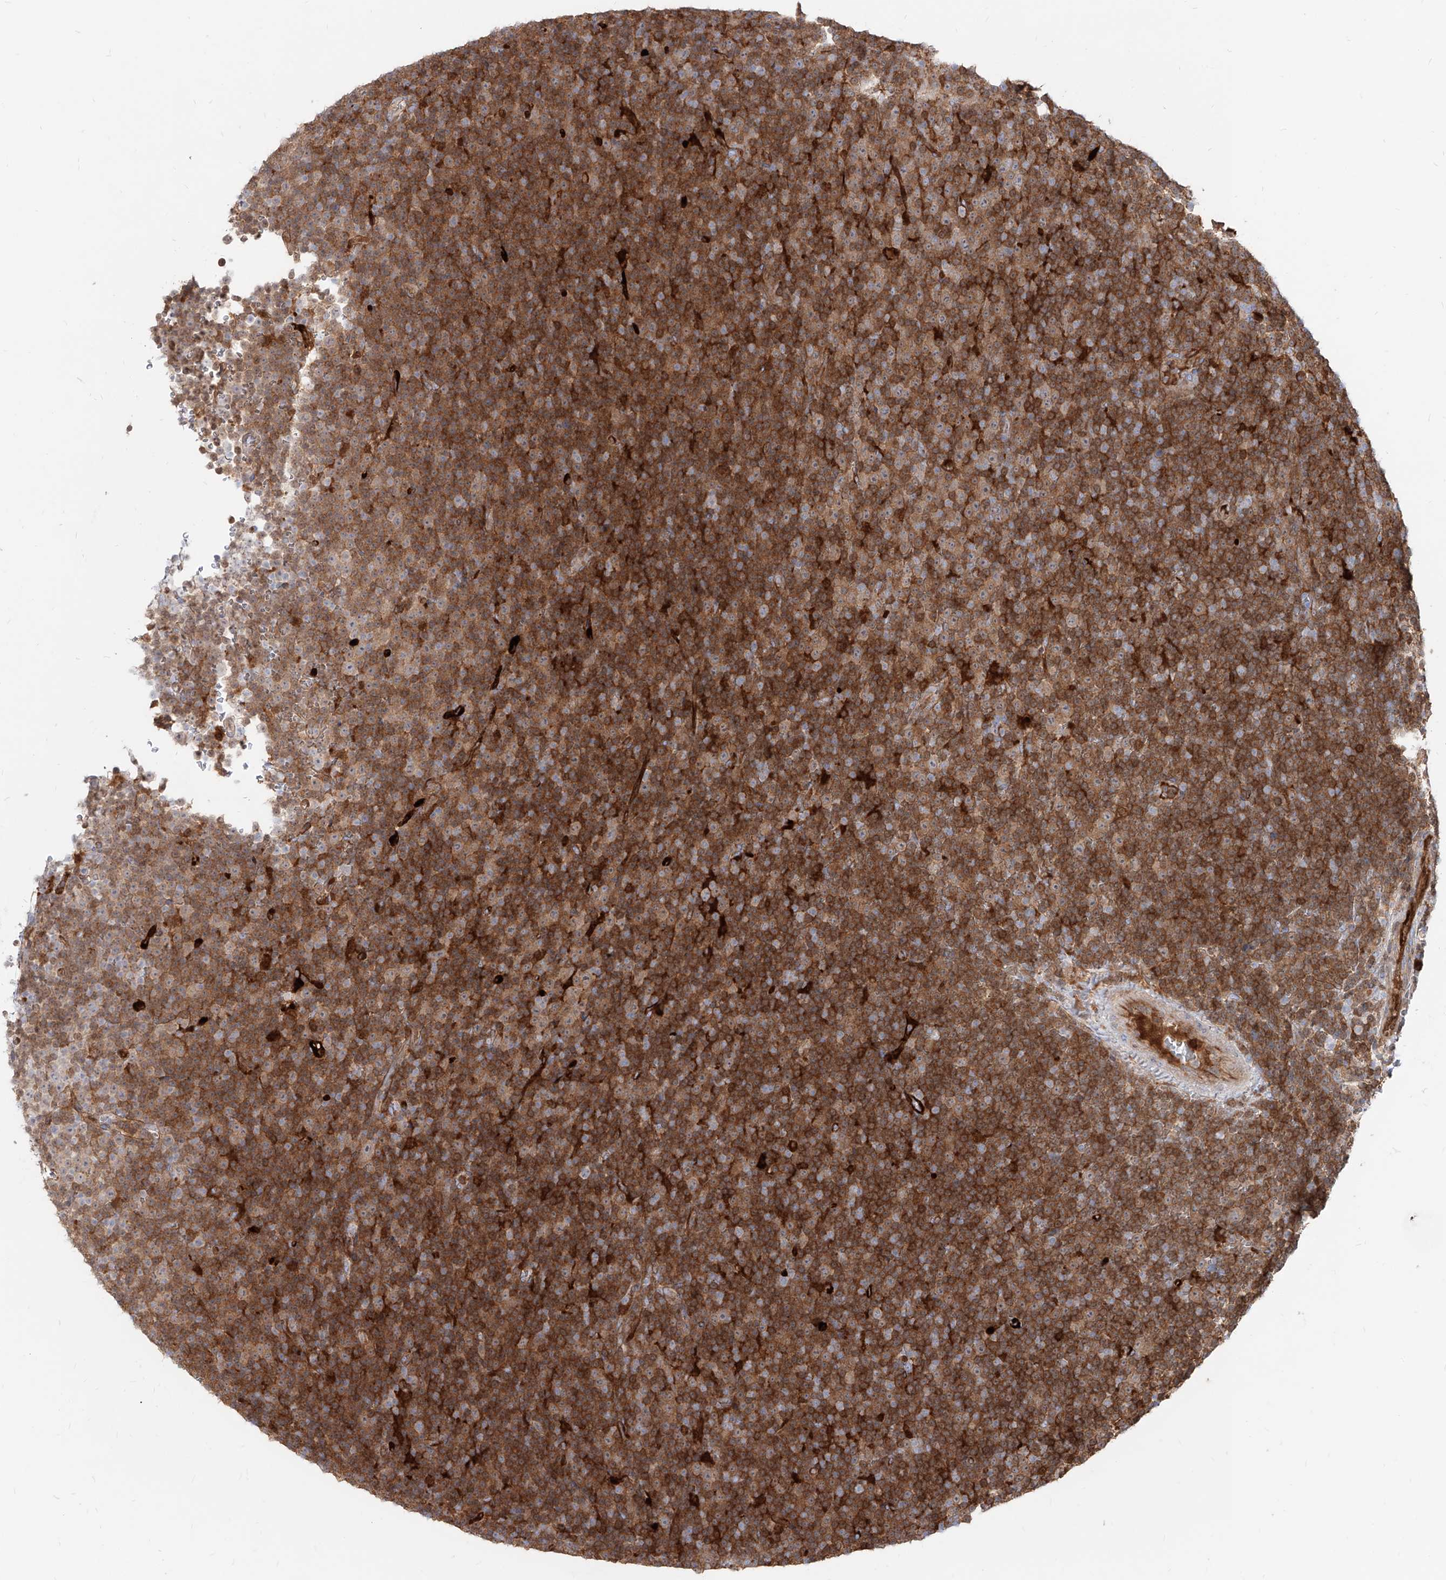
{"staining": {"intensity": "moderate", "quantity": "25%-75%", "location": "cytoplasmic/membranous"}, "tissue": "lymphoma", "cell_type": "Tumor cells", "image_type": "cancer", "snomed": [{"axis": "morphology", "description": "Malignant lymphoma, non-Hodgkin's type, Low grade"}, {"axis": "topography", "description": "Lymph node"}], "caption": "A medium amount of moderate cytoplasmic/membranous expression is identified in approximately 25%-75% of tumor cells in lymphoma tissue. The staining is performed using DAB (3,3'-diaminobenzidine) brown chromogen to label protein expression. The nuclei are counter-stained blue using hematoxylin.", "gene": "KYNU", "patient": {"sex": "female", "age": 67}}